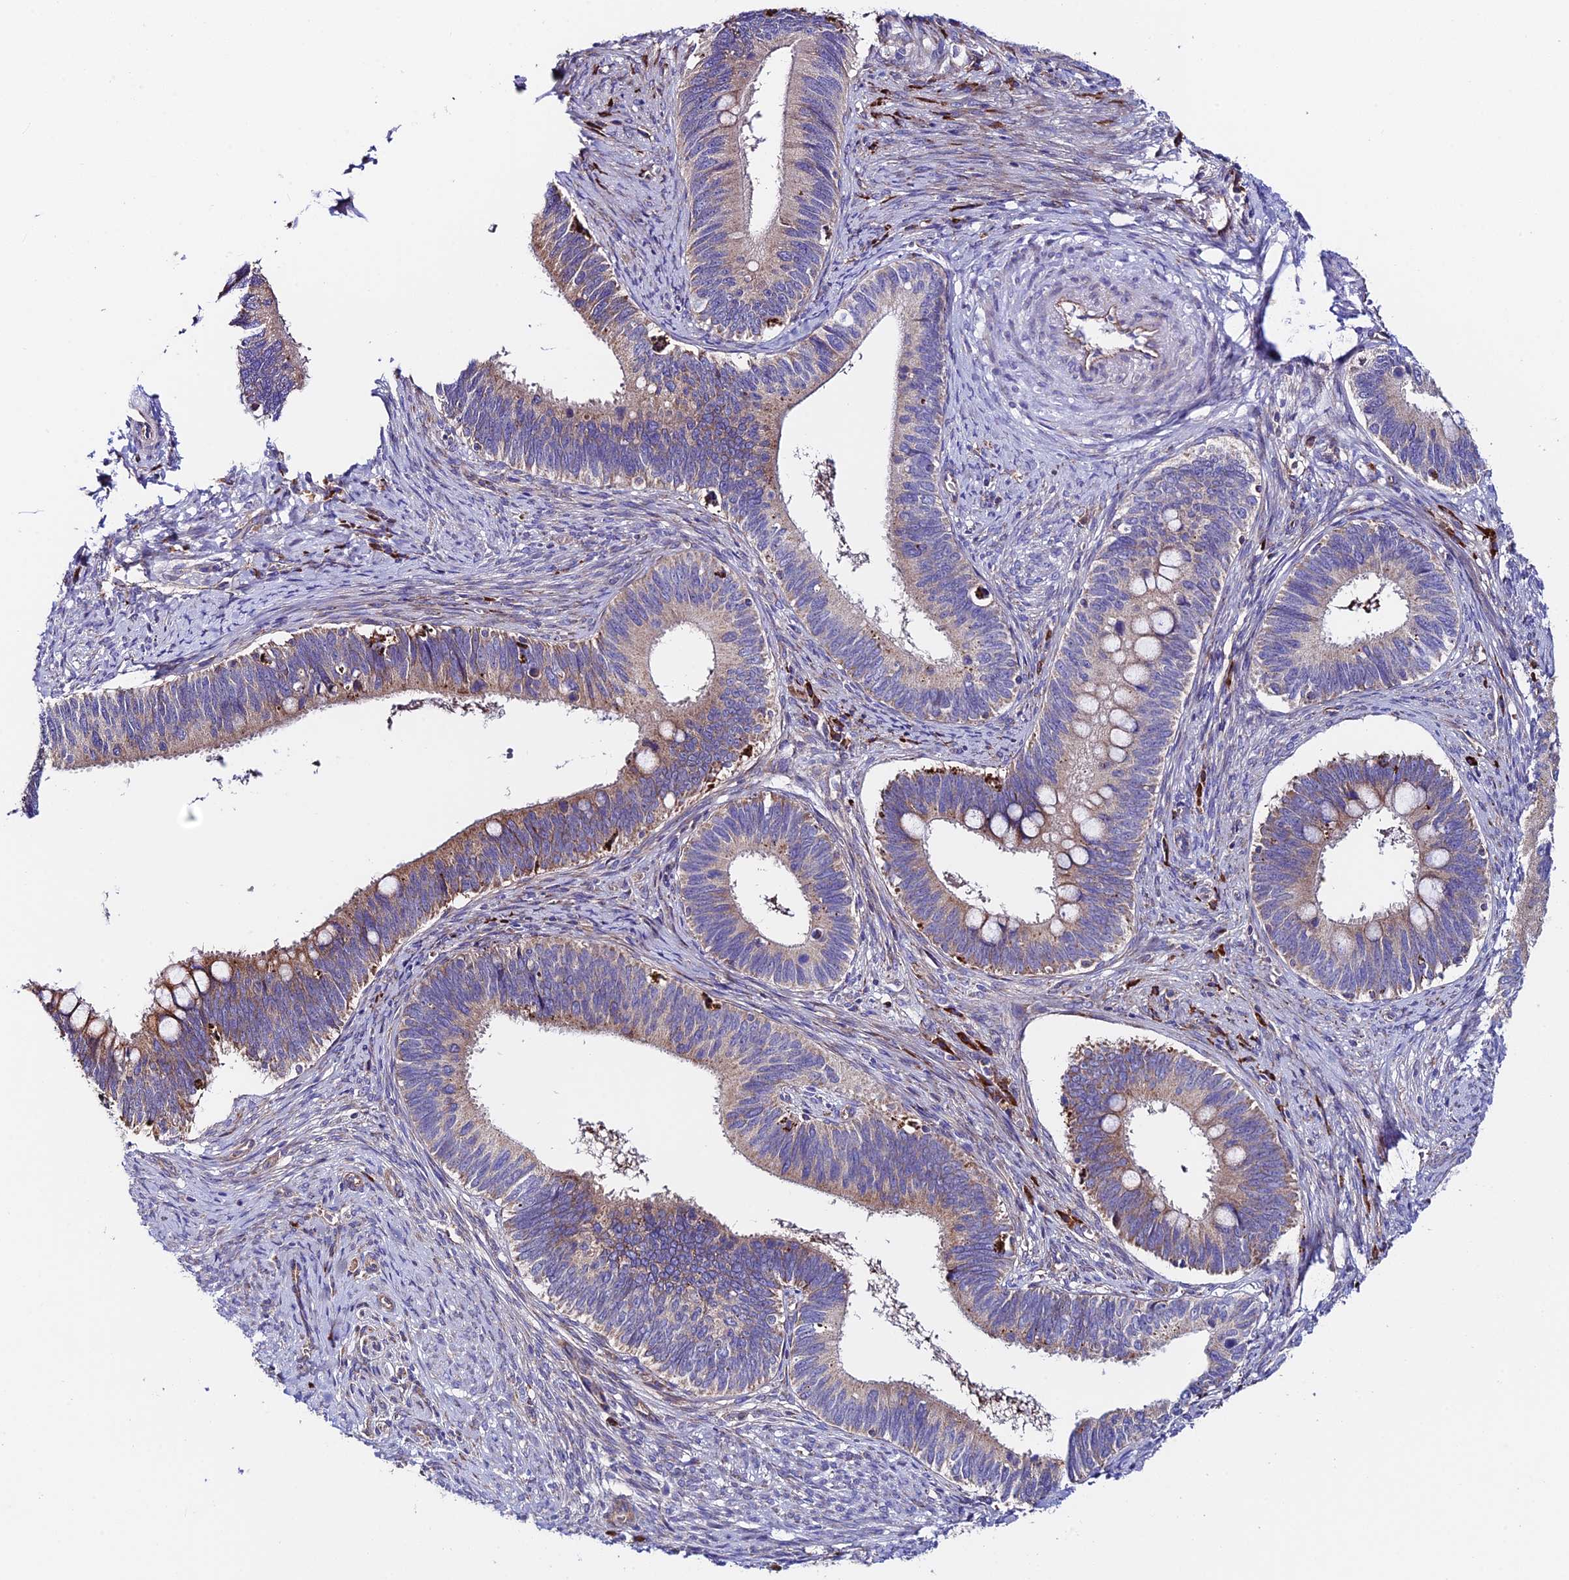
{"staining": {"intensity": "weak", "quantity": "25%-75%", "location": "cytoplasmic/membranous"}, "tissue": "cervical cancer", "cell_type": "Tumor cells", "image_type": "cancer", "snomed": [{"axis": "morphology", "description": "Adenocarcinoma, NOS"}, {"axis": "topography", "description": "Cervix"}], "caption": "This is a histology image of immunohistochemistry staining of cervical cancer, which shows weak staining in the cytoplasmic/membranous of tumor cells.", "gene": "VPS13C", "patient": {"sex": "female", "age": 42}}